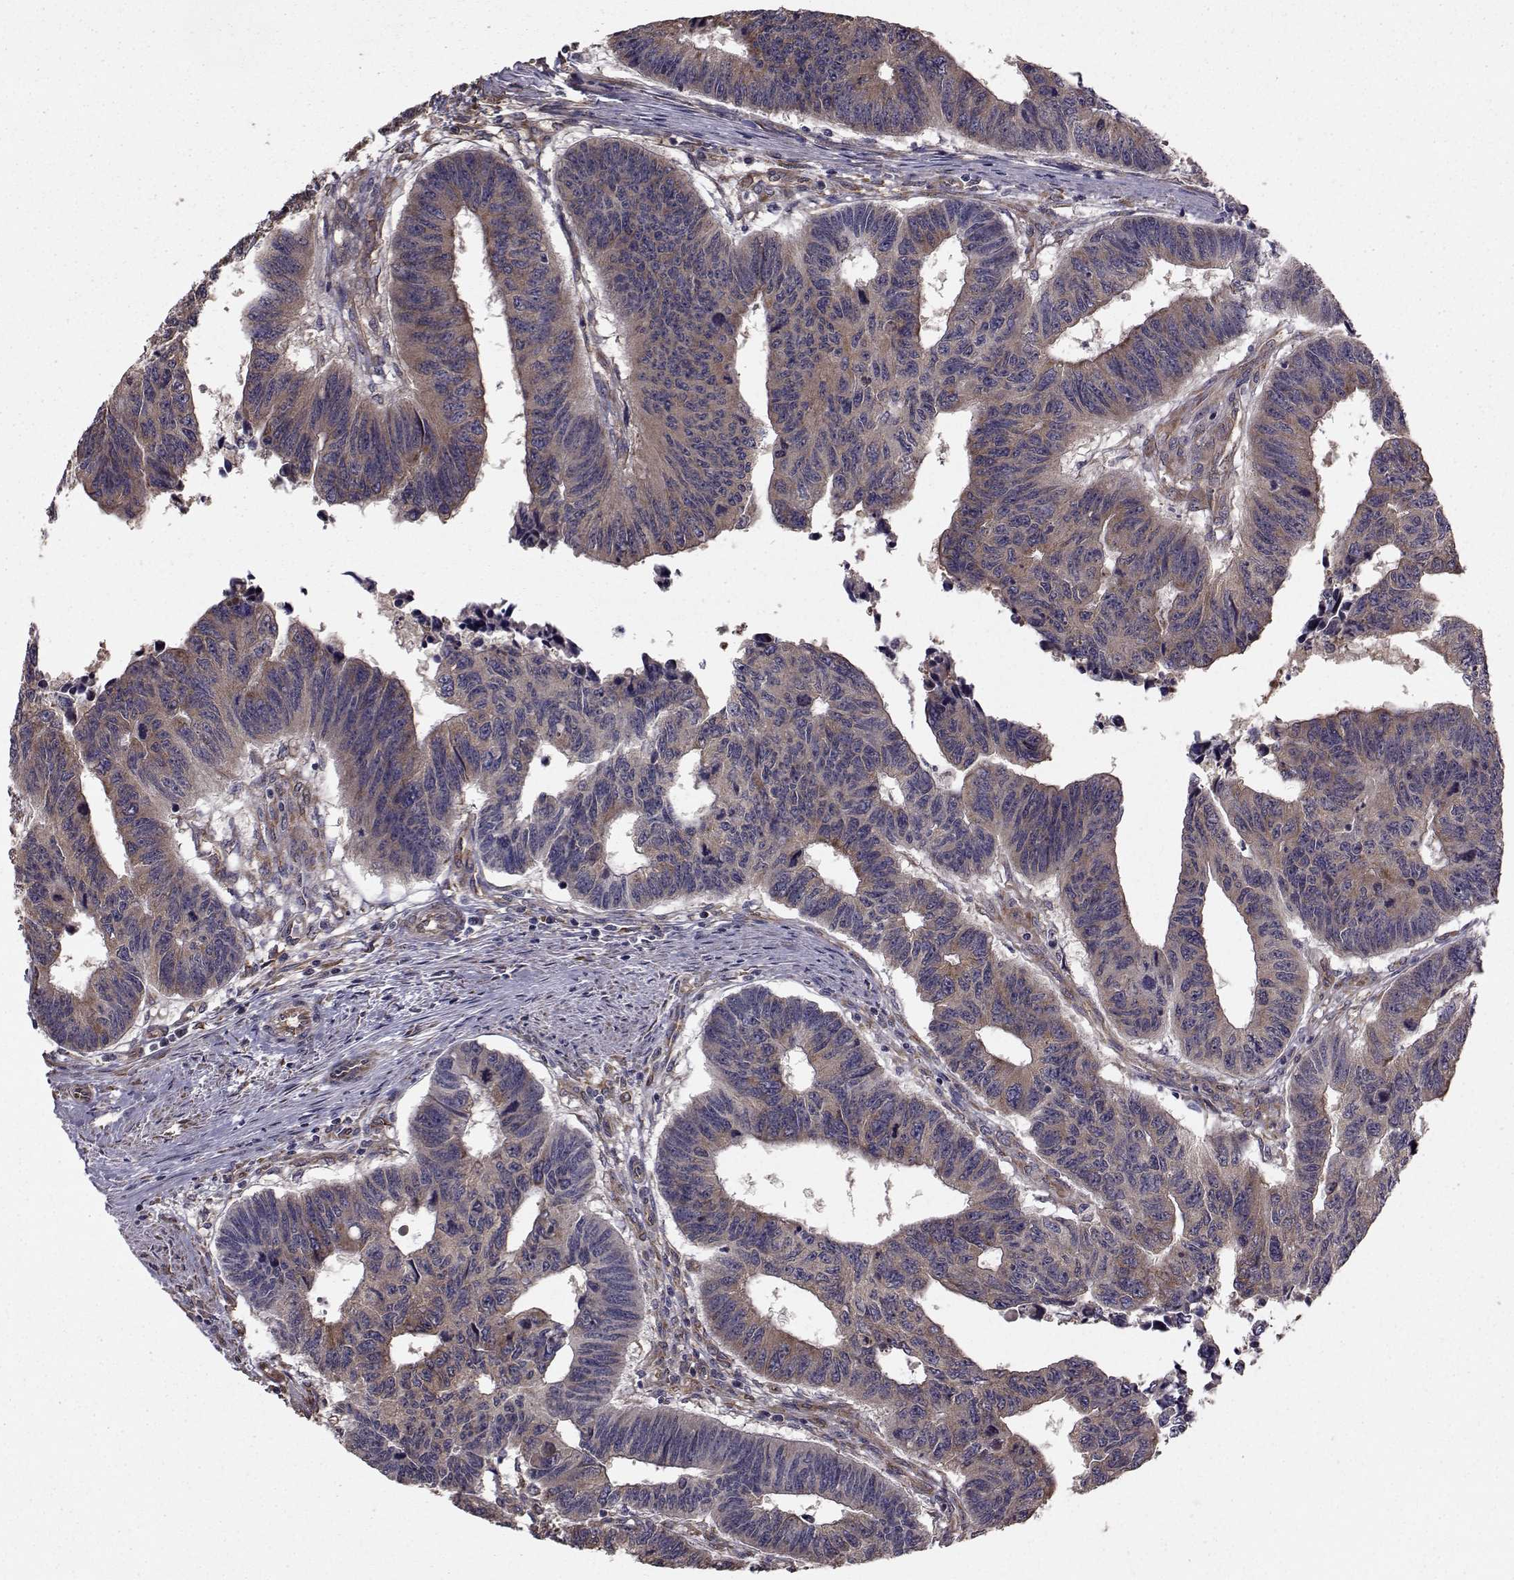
{"staining": {"intensity": "weak", "quantity": ">75%", "location": "cytoplasmic/membranous"}, "tissue": "colorectal cancer", "cell_type": "Tumor cells", "image_type": "cancer", "snomed": [{"axis": "morphology", "description": "Adenocarcinoma, NOS"}, {"axis": "topography", "description": "Rectum"}], "caption": "Weak cytoplasmic/membranous protein positivity is seen in about >75% of tumor cells in colorectal cancer (adenocarcinoma).", "gene": "TRIP10", "patient": {"sex": "female", "age": 85}}